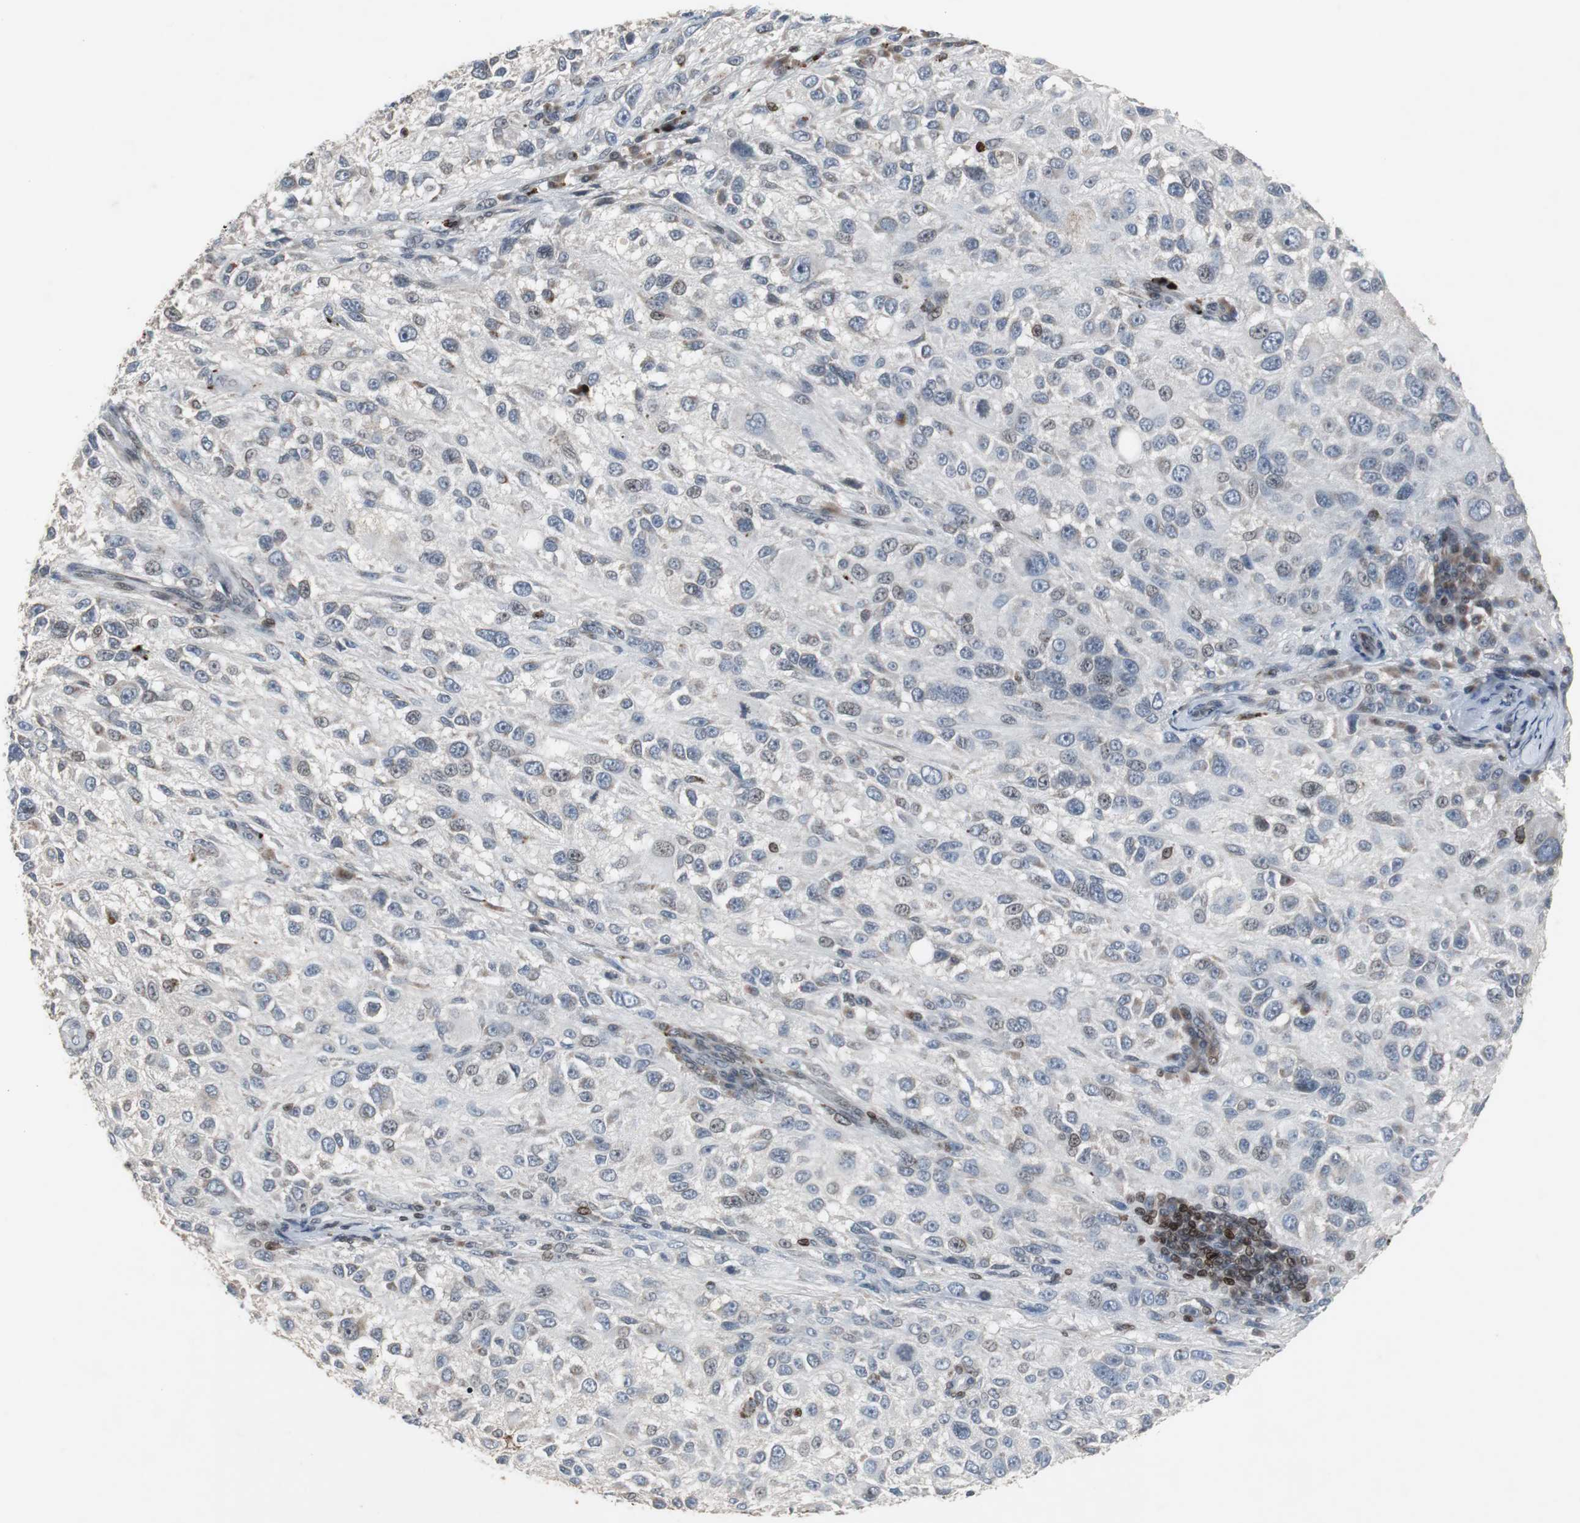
{"staining": {"intensity": "negative", "quantity": "none", "location": "none"}, "tissue": "melanoma", "cell_type": "Tumor cells", "image_type": "cancer", "snomed": [{"axis": "morphology", "description": "Necrosis, NOS"}, {"axis": "morphology", "description": "Malignant melanoma, NOS"}, {"axis": "topography", "description": "Skin"}], "caption": "This image is of malignant melanoma stained with immunohistochemistry to label a protein in brown with the nuclei are counter-stained blue. There is no staining in tumor cells. The staining was performed using DAB to visualize the protein expression in brown, while the nuclei were stained in blue with hematoxylin (Magnification: 20x).", "gene": "ZNF396", "patient": {"sex": "female", "age": 87}}